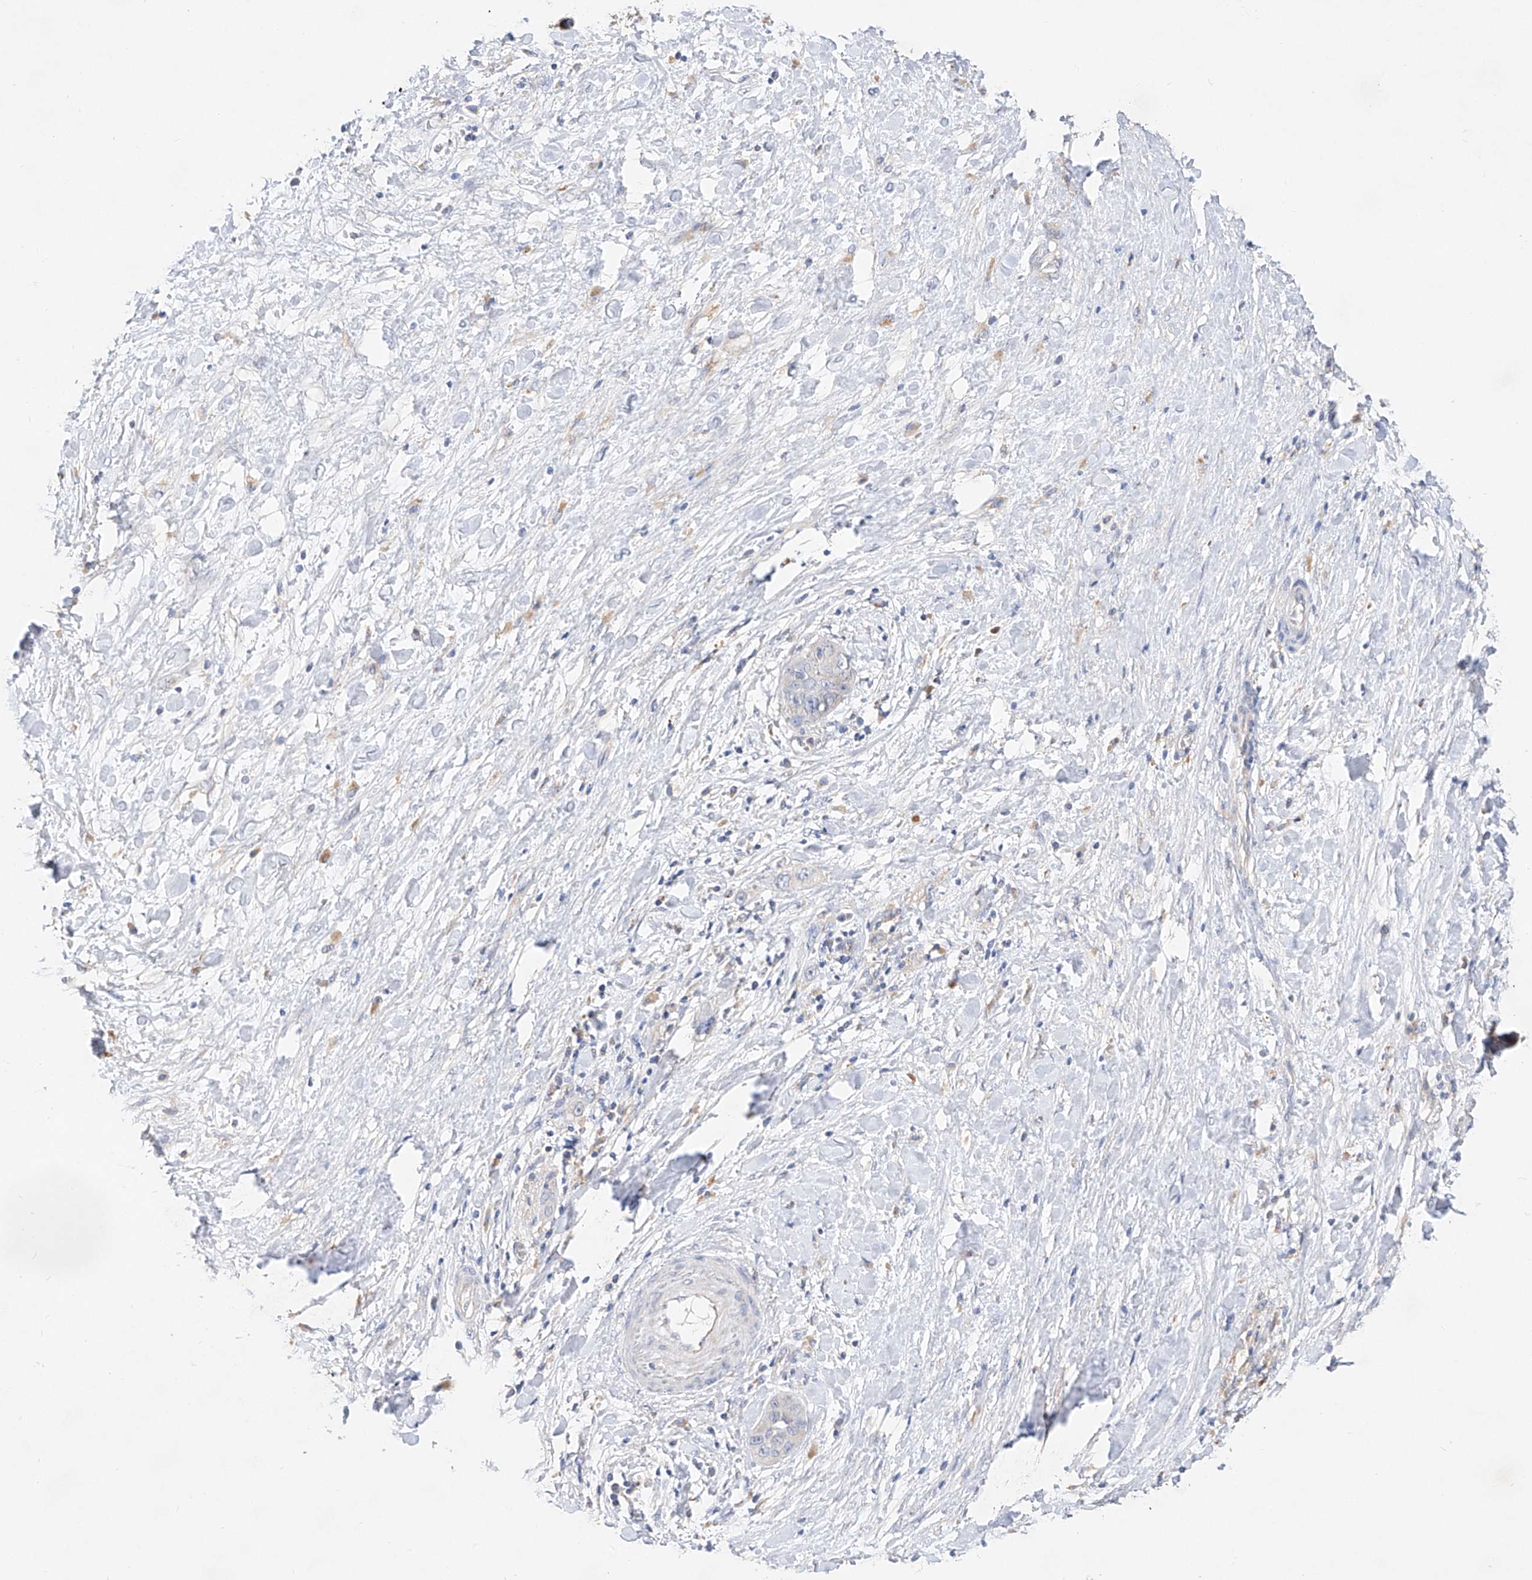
{"staining": {"intensity": "negative", "quantity": "none", "location": "none"}, "tissue": "liver cancer", "cell_type": "Tumor cells", "image_type": "cancer", "snomed": [{"axis": "morphology", "description": "Cholangiocarcinoma"}, {"axis": "topography", "description": "Liver"}], "caption": "Immunohistochemical staining of human liver cancer (cholangiocarcinoma) reveals no significant staining in tumor cells.", "gene": "AMD1", "patient": {"sex": "female", "age": 52}}